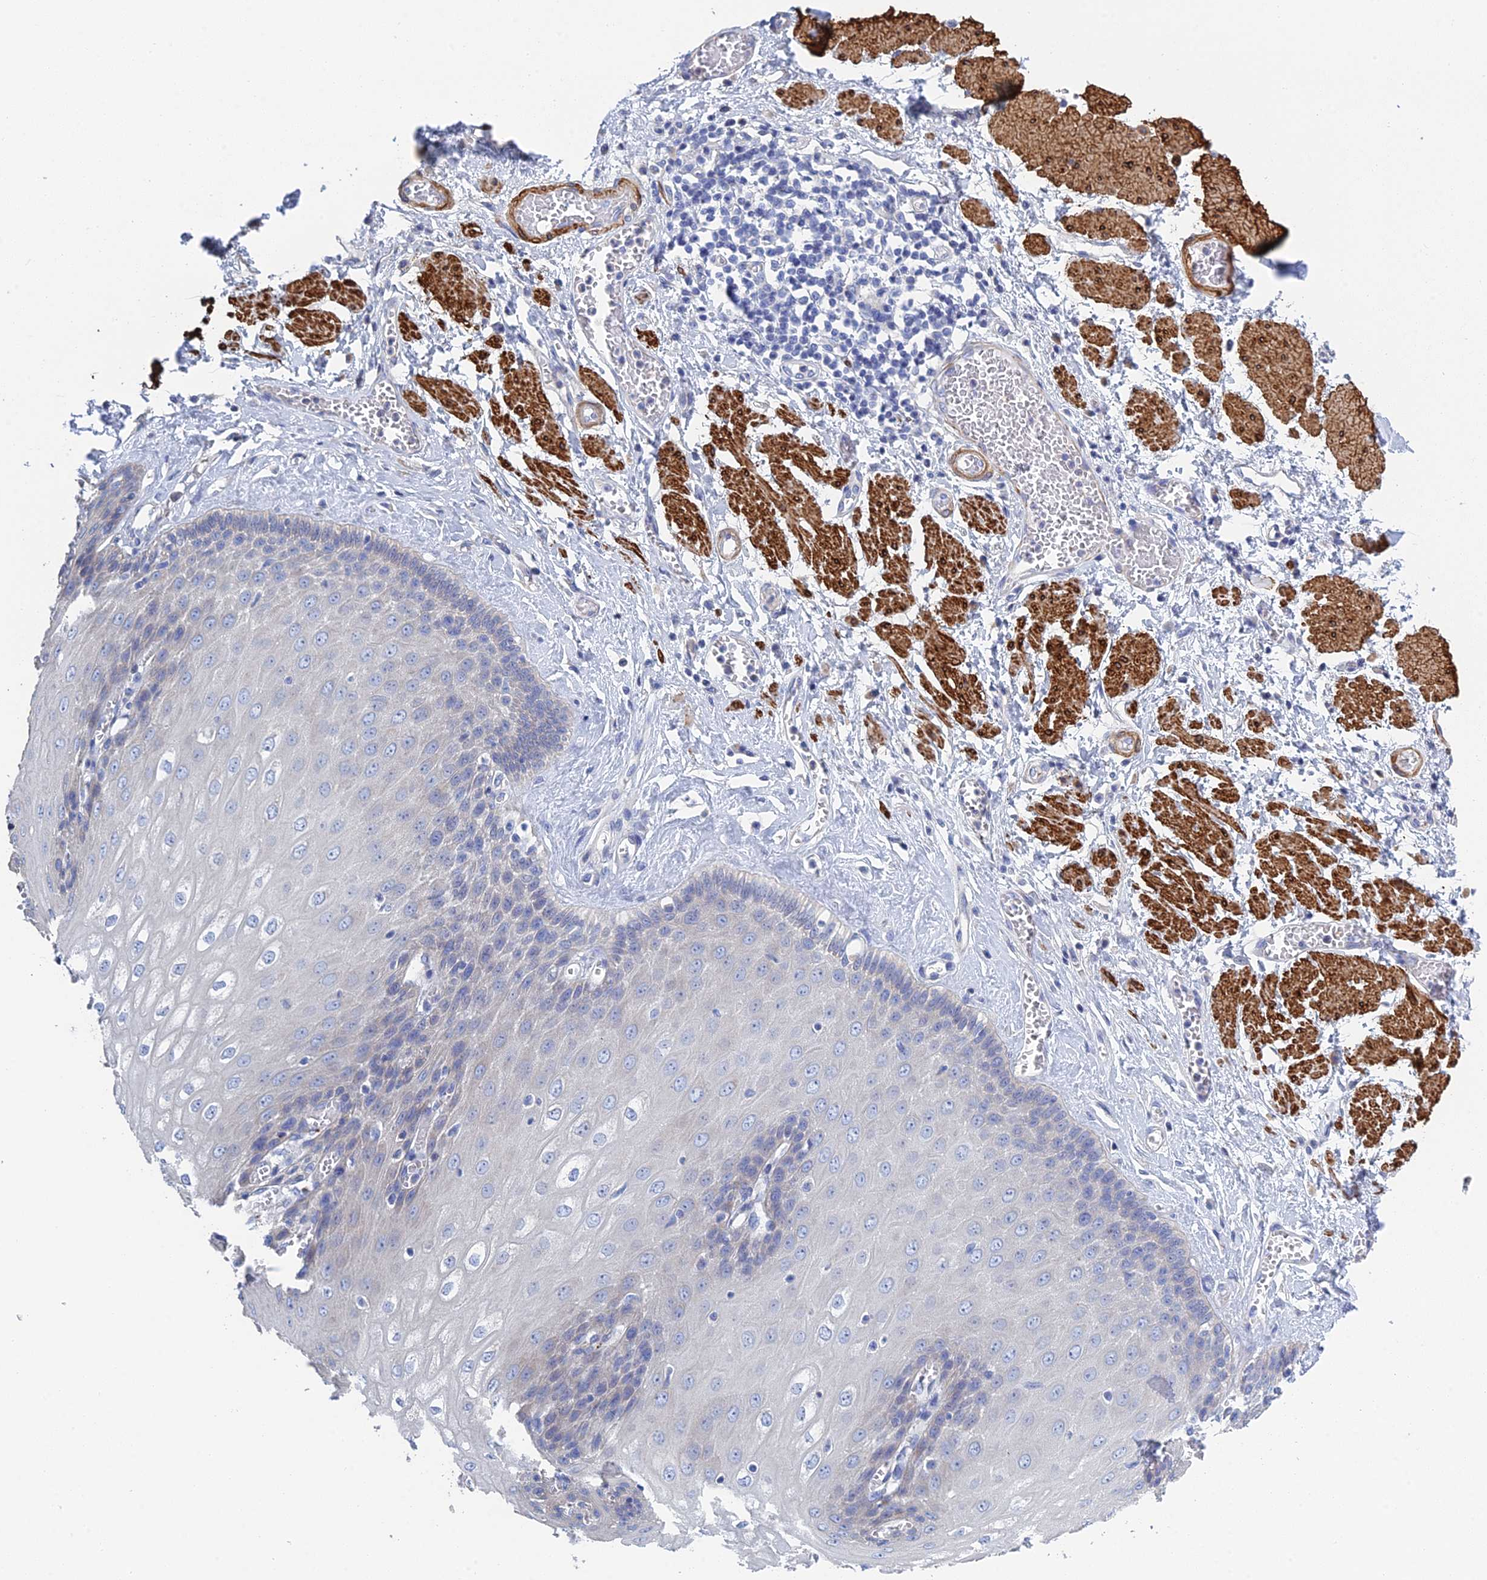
{"staining": {"intensity": "negative", "quantity": "none", "location": "none"}, "tissue": "esophagus", "cell_type": "Squamous epithelial cells", "image_type": "normal", "snomed": [{"axis": "morphology", "description": "Normal tissue, NOS"}, {"axis": "topography", "description": "Esophagus"}], "caption": "The micrograph shows no significant positivity in squamous epithelial cells of esophagus.", "gene": "PCDHA8", "patient": {"sex": "male", "age": 60}}